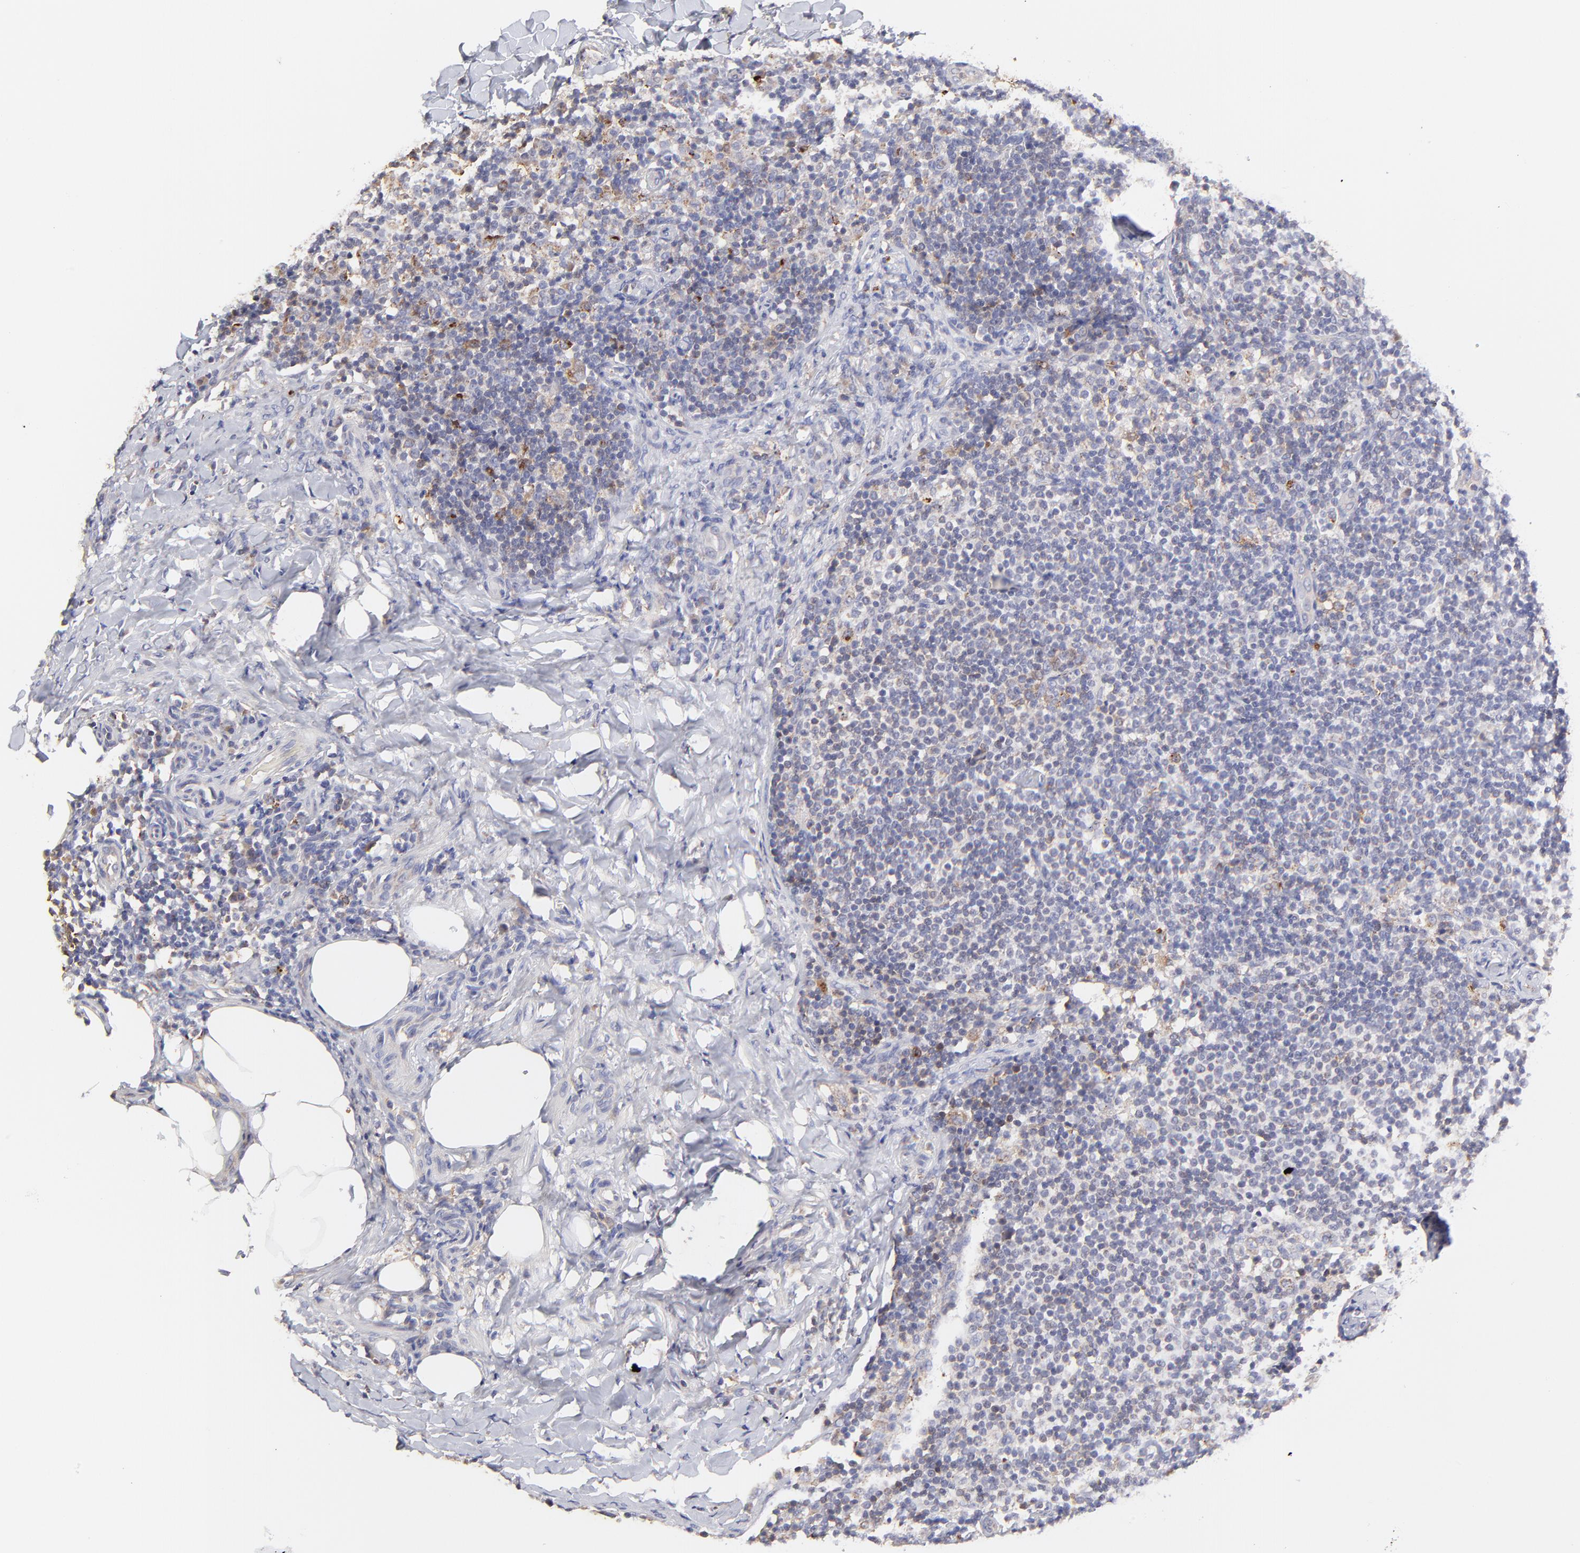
{"staining": {"intensity": "weak", "quantity": ">75%", "location": "cytoplasmic/membranous"}, "tissue": "lymph node", "cell_type": "Germinal center cells", "image_type": "normal", "snomed": [{"axis": "morphology", "description": "Normal tissue, NOS"}, {"axis": "morphology", "description": "Inflammation, NOS"}, {"axis": "topography", "description": "Lymph node"}], "caption": "Germinal center cells exhibit weak cytoplasmic/membranous expression in about >75% of cells in unremarkable lymph node. The staining was performed using DAB (3,3'-diaminobenzidine) to visualize the protein expression in brown, while the nuclei were stained in blue with hematoxylin (Magnification: 20x).", "gene": "GCSAM", "patient": {"sex": "male", "age": 46}}